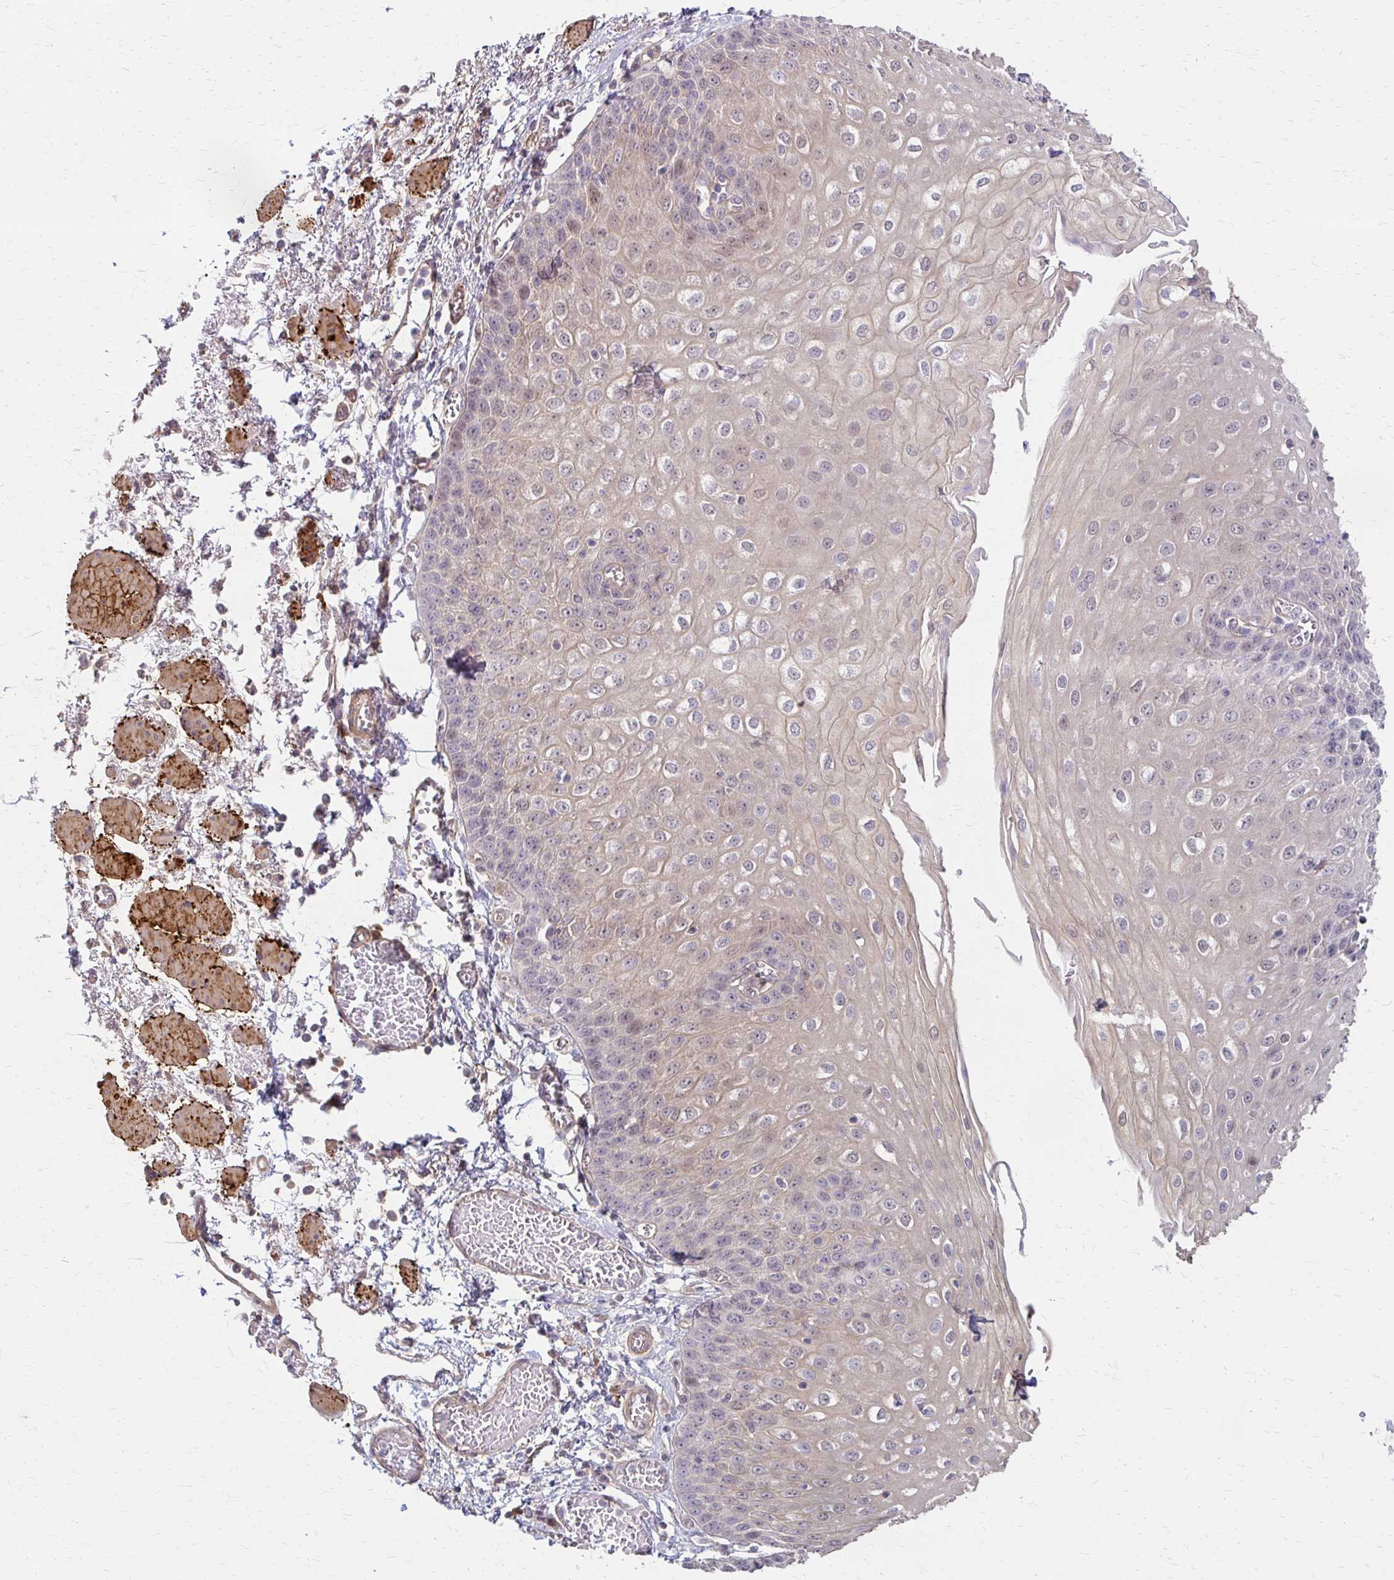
{"staining": {"intensity": "weak", "quantity": "<25%", "location": "cytoplasmic/membranous"}, "tissue": "esophagus", "cell_type": "Squamous epithelial cells", "image_type": "normal", "snomed": [{"axis": "morphology", "description": "Normal tissue, NOS"}, {"axis": "morphology", "description": "Adenocarcinoma, NOS"}, {"axis": "topography", "description": "Esophagus"}], "caption": "DAB immunohistochemical staining of benign human esophagus shows no significant expression in squamous epithelial cells. The staining was performed using DAB (3,3'-diaminobenzidine) to visualize the protein expression in brown, while the nuclei were stained in blue with hematoxylin (Magnification: 20x).", "gene": "CFL2", "patient": {"sex": "male", "age": 81}}